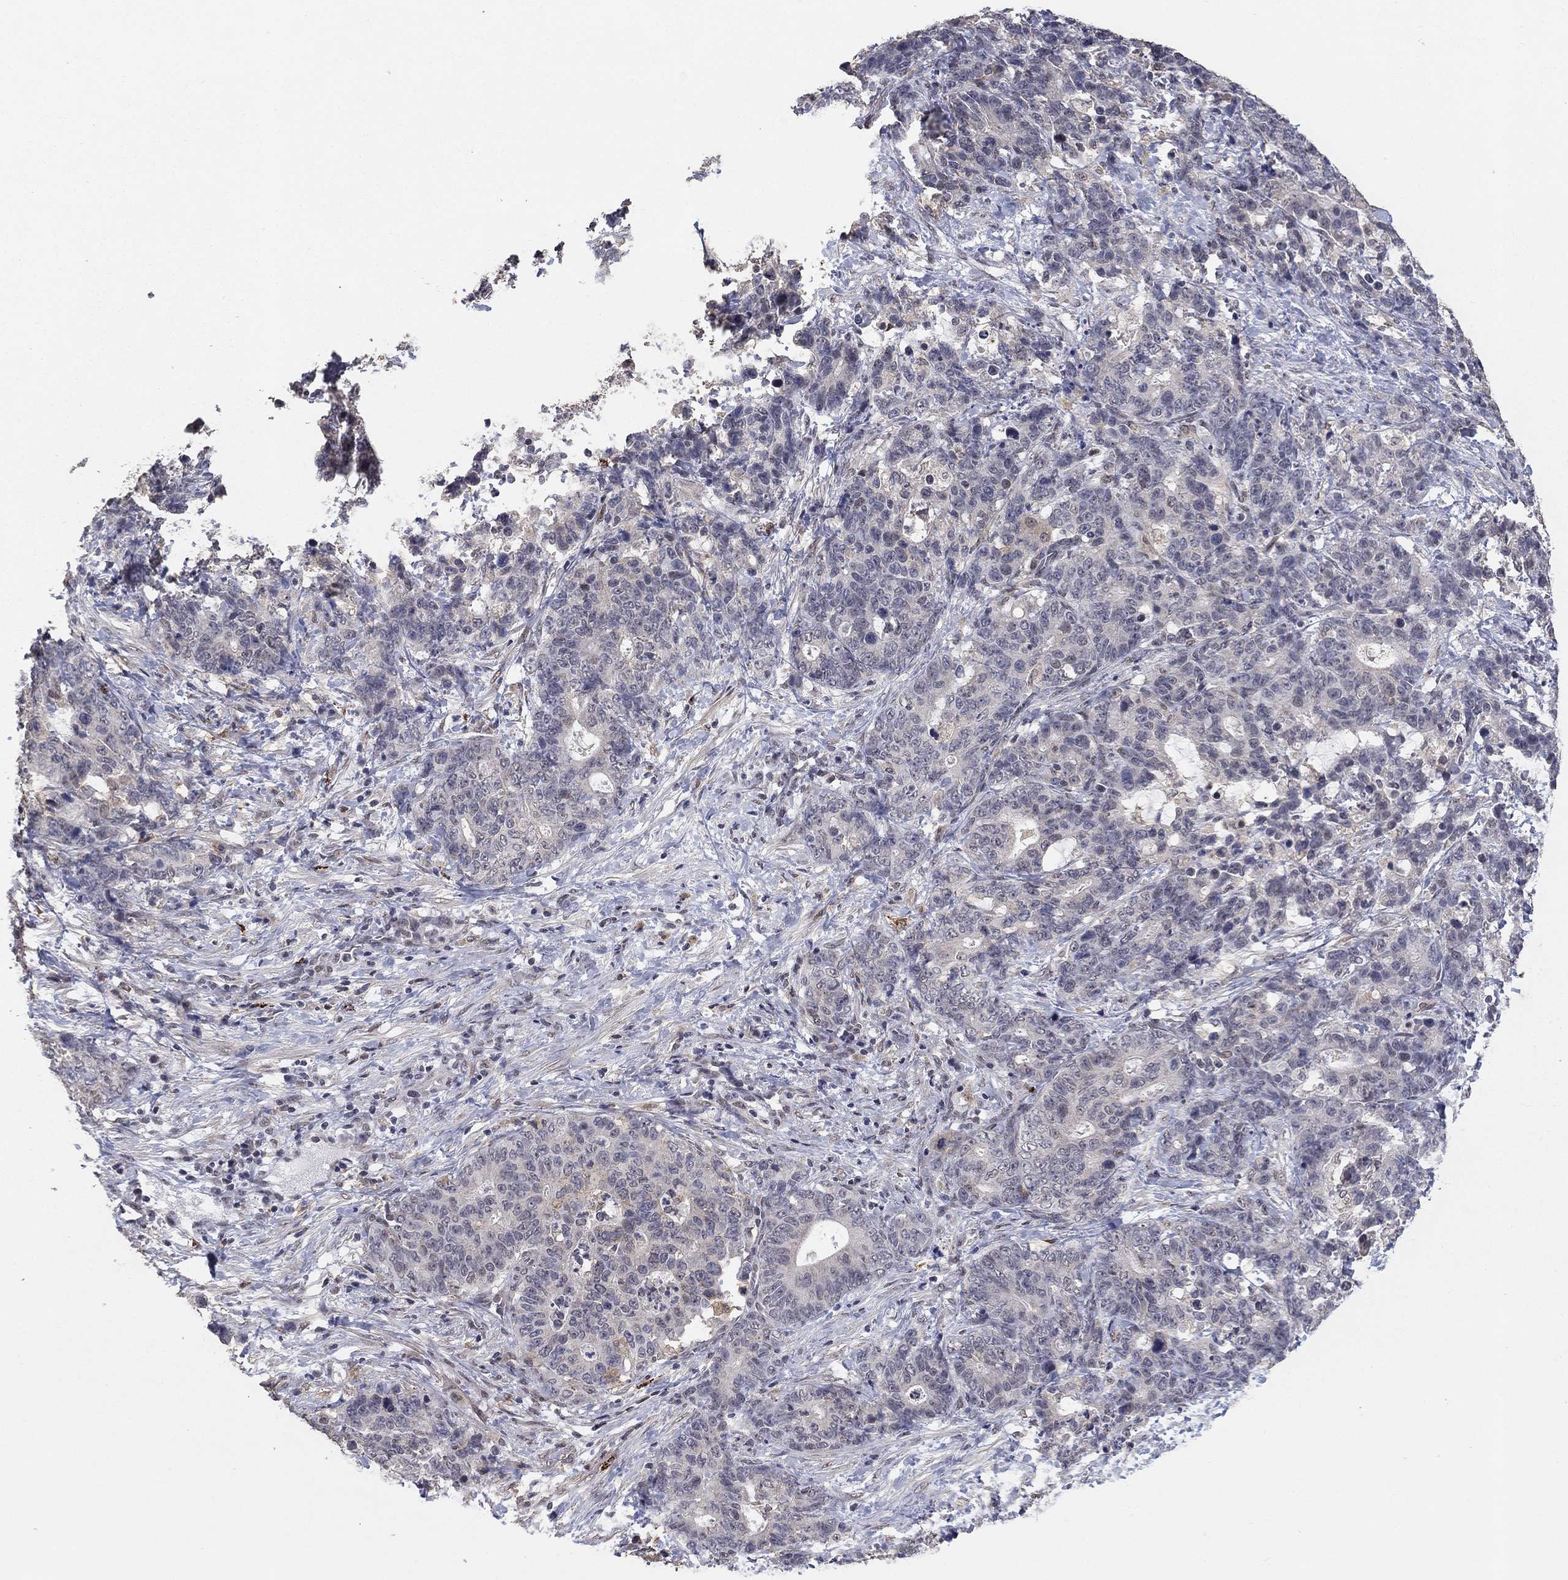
{"staining": {"intensity": "negative", "quantity": "none", "location": "none"}, "tissue": "stomach cancer", "cell_type": "Tumor cells", "image_type": "cancer", "snomed": [{"axis": "morphology", "description": "Normal tissue, NOS"}, {"axis": "morphology", "description": "Adenocarcinoma, NOS"}, {"axis": "topography", "description": "Stomach"}], "caption": "The histopathology image demonstrates no significant positivity in tumor cells of stomach adenocarcinoma. (DAB immunohistochemistry with hematoxylin counter stain).", "gene": "GRIA3", "patient": {"sex": "female", "age": 64}}